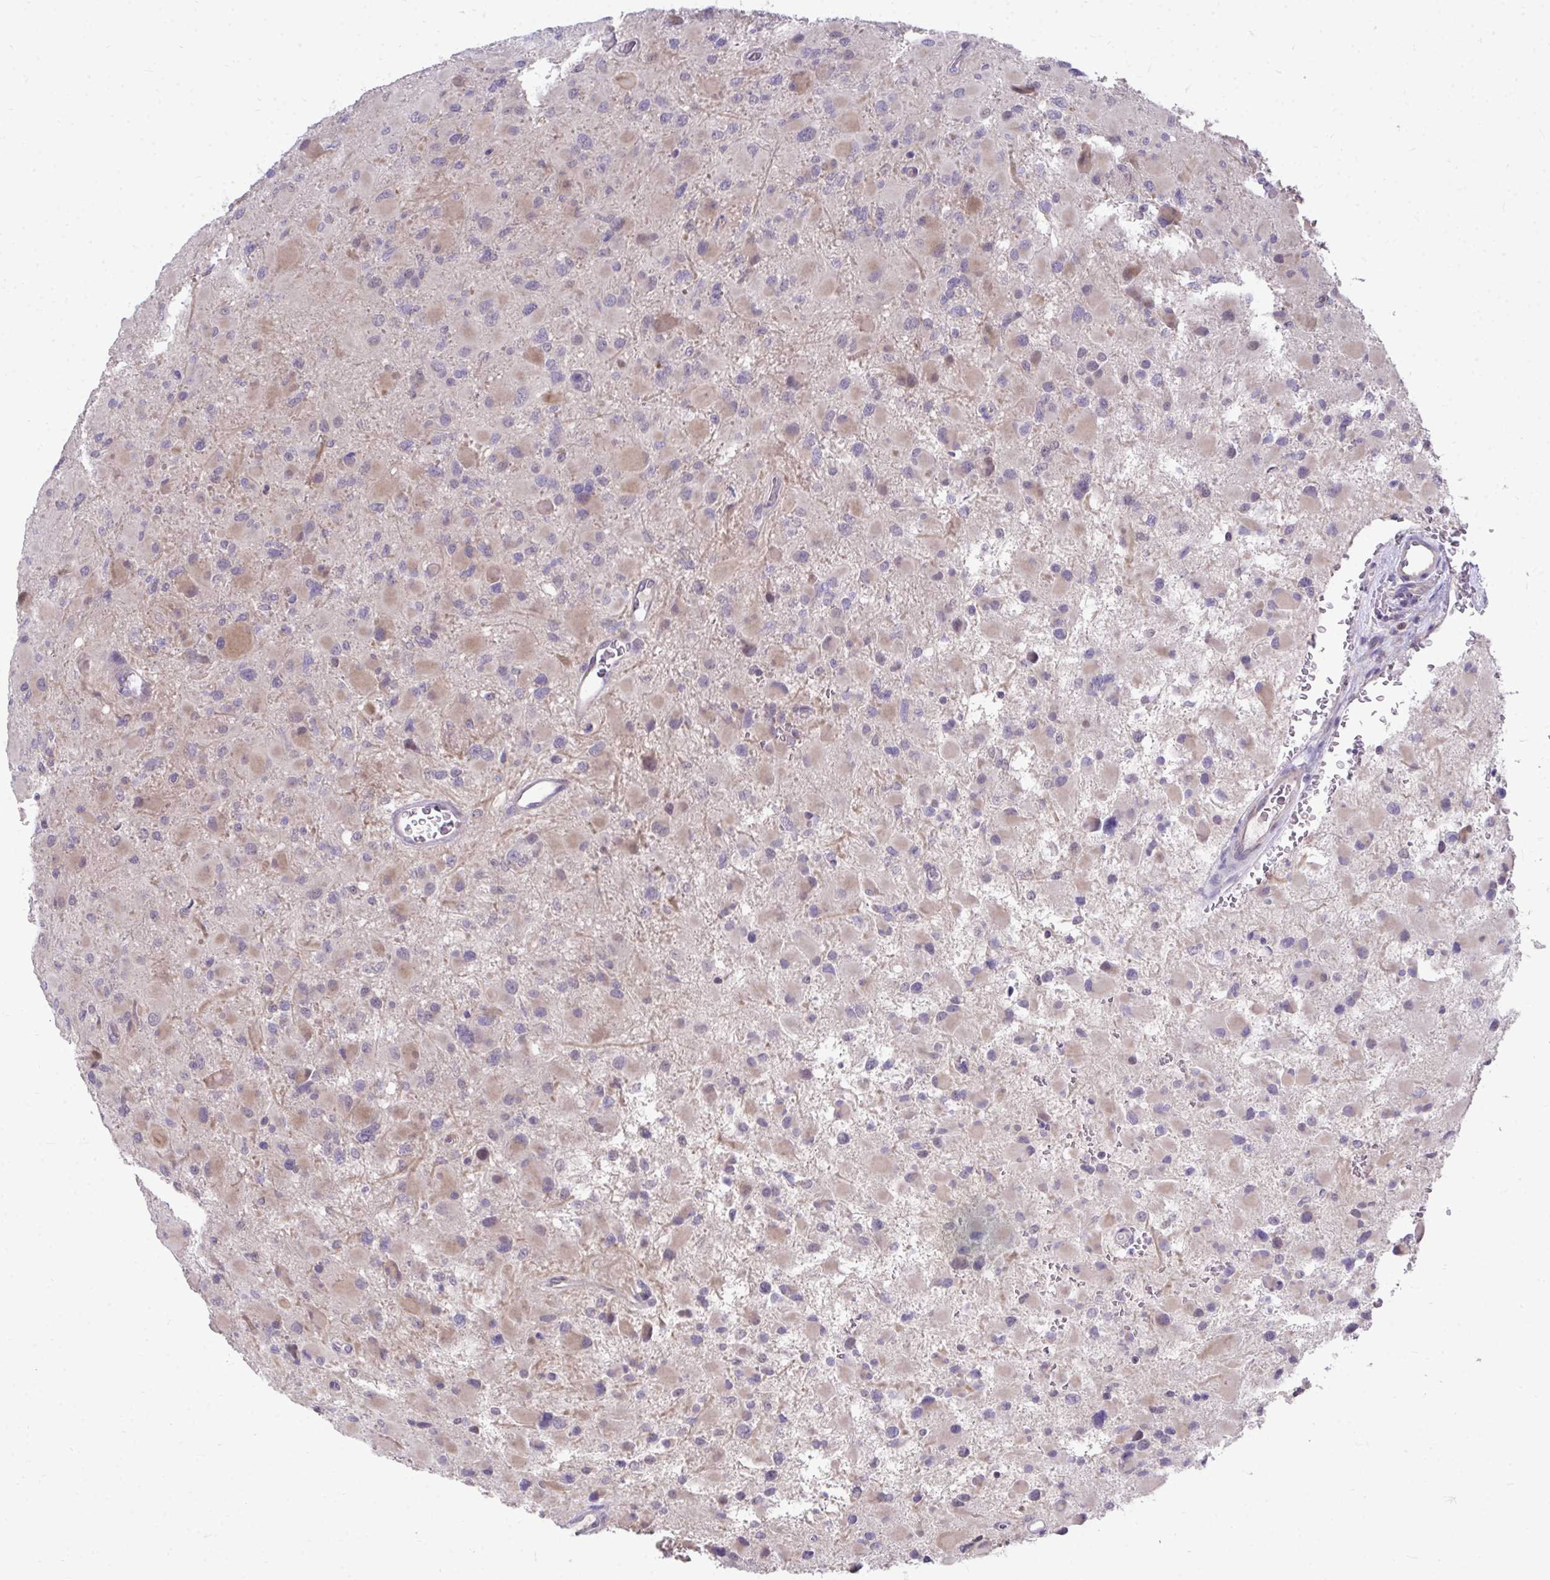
{"staining": {"intensity": "weak", "quantity": "<25%", "location": "cytoplasmic/membranous"}, "tissue": "glioma", "cell_type": "Tumor cells", "image_type": "cancer", "snomed": [{"axis": "morphology", "description": "Glioma, malignant, High grade"}, {"axis": "topography", "description": "Cerebral cortex"}], "caption": "An IHC micrograph of high-grade glioma (malignant) is shown. There is no staining in tumor cells of high-grade glioma (malignant).", "gene": "MROH8", "patient": {"sex": "female", "age": 36}}